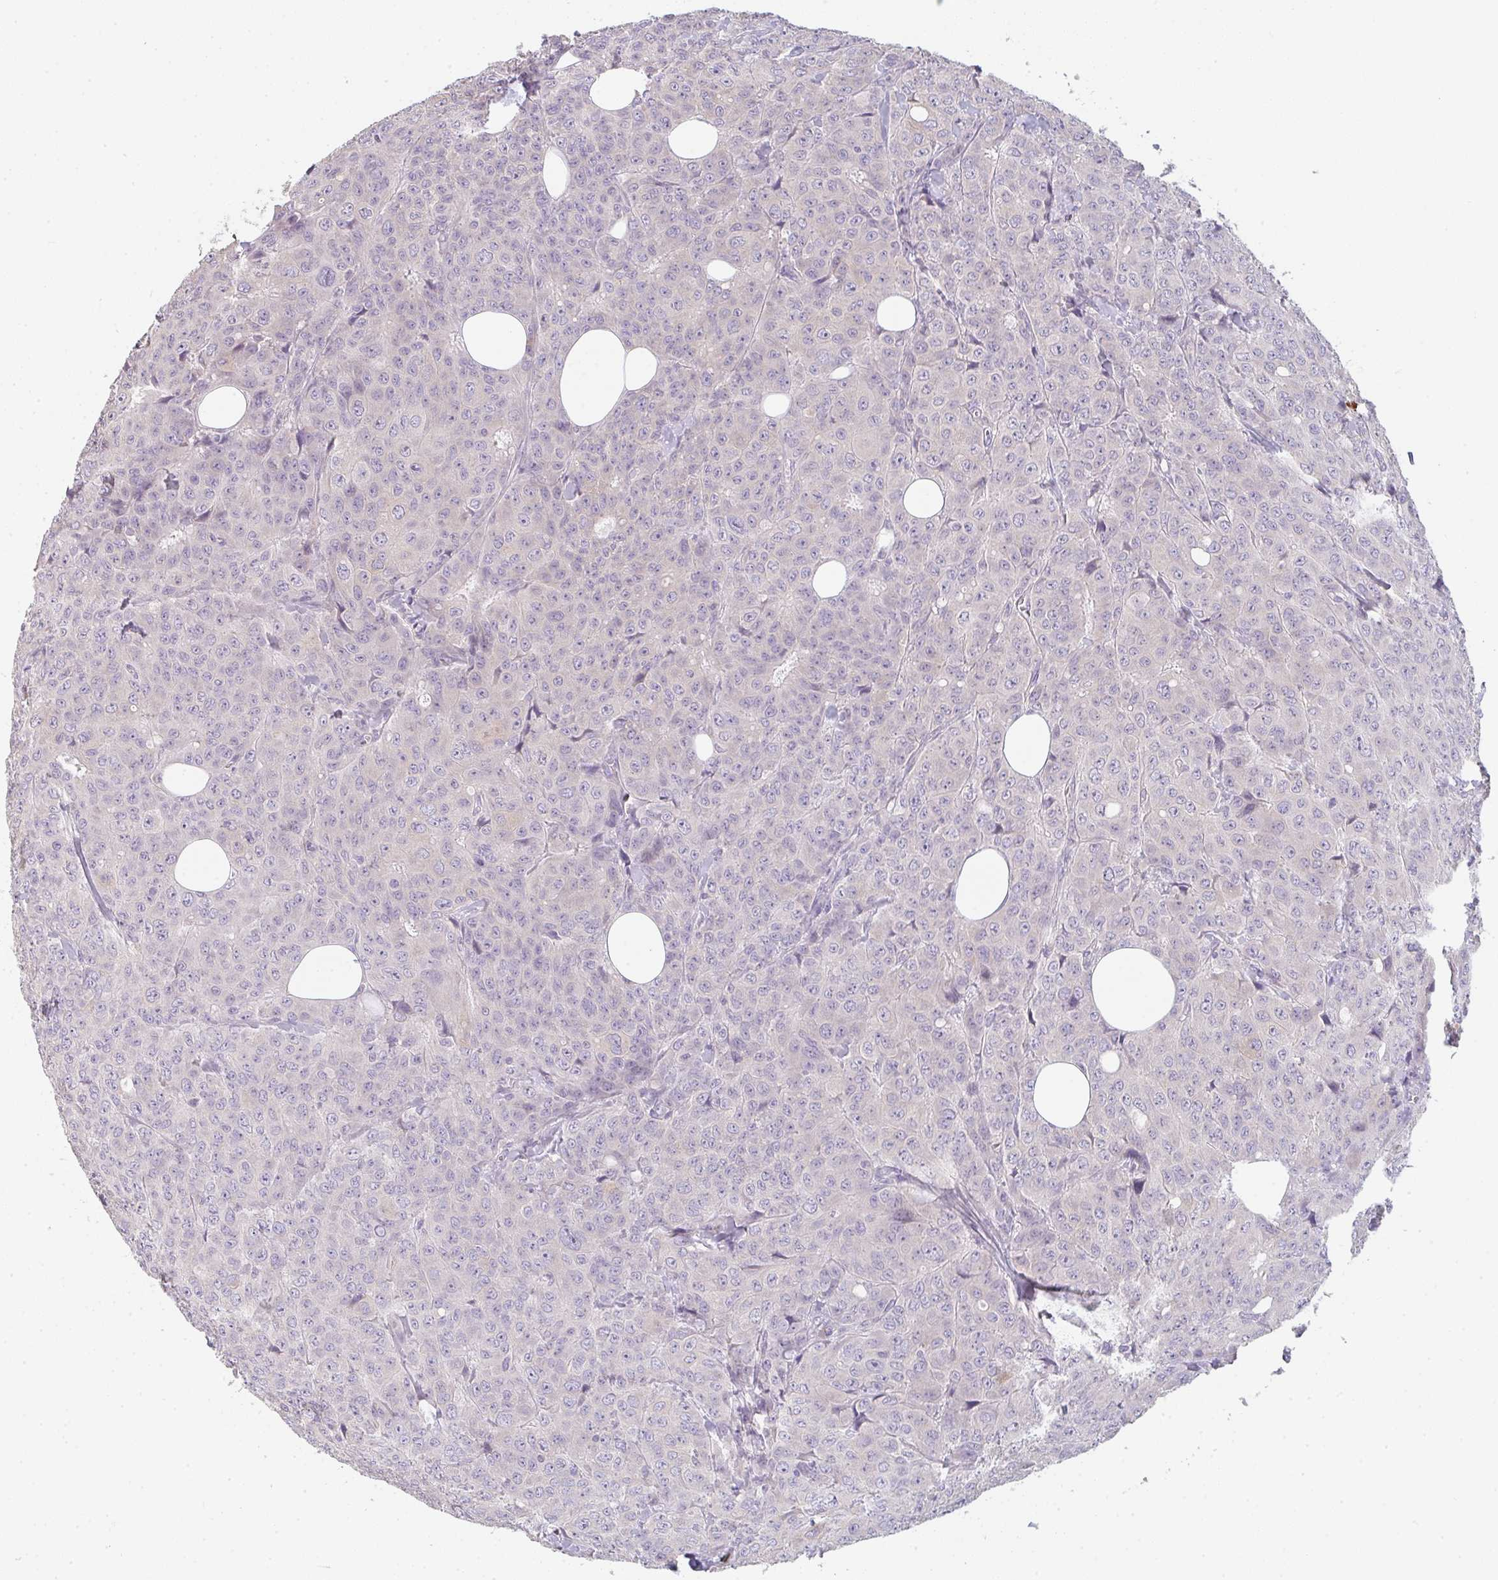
{"staining": {"intensity": "negative", "quantity": "none", "location": "none"}, "tissue": "breast cancer", "cell_type": "Tumor cells", "image_type": "cancer", "snomed": [{"axis": "morphology", "description": "Duct carcinoma"}, {"axis": "topography", "description": "Breast"}], "caption": "Intraductal carcinoma (breast) stained for a protein using immunohistochemistry displays no expression tumor cells.", "gene": "ZNF215", "patient": {"sex": "female", "age": 43}}